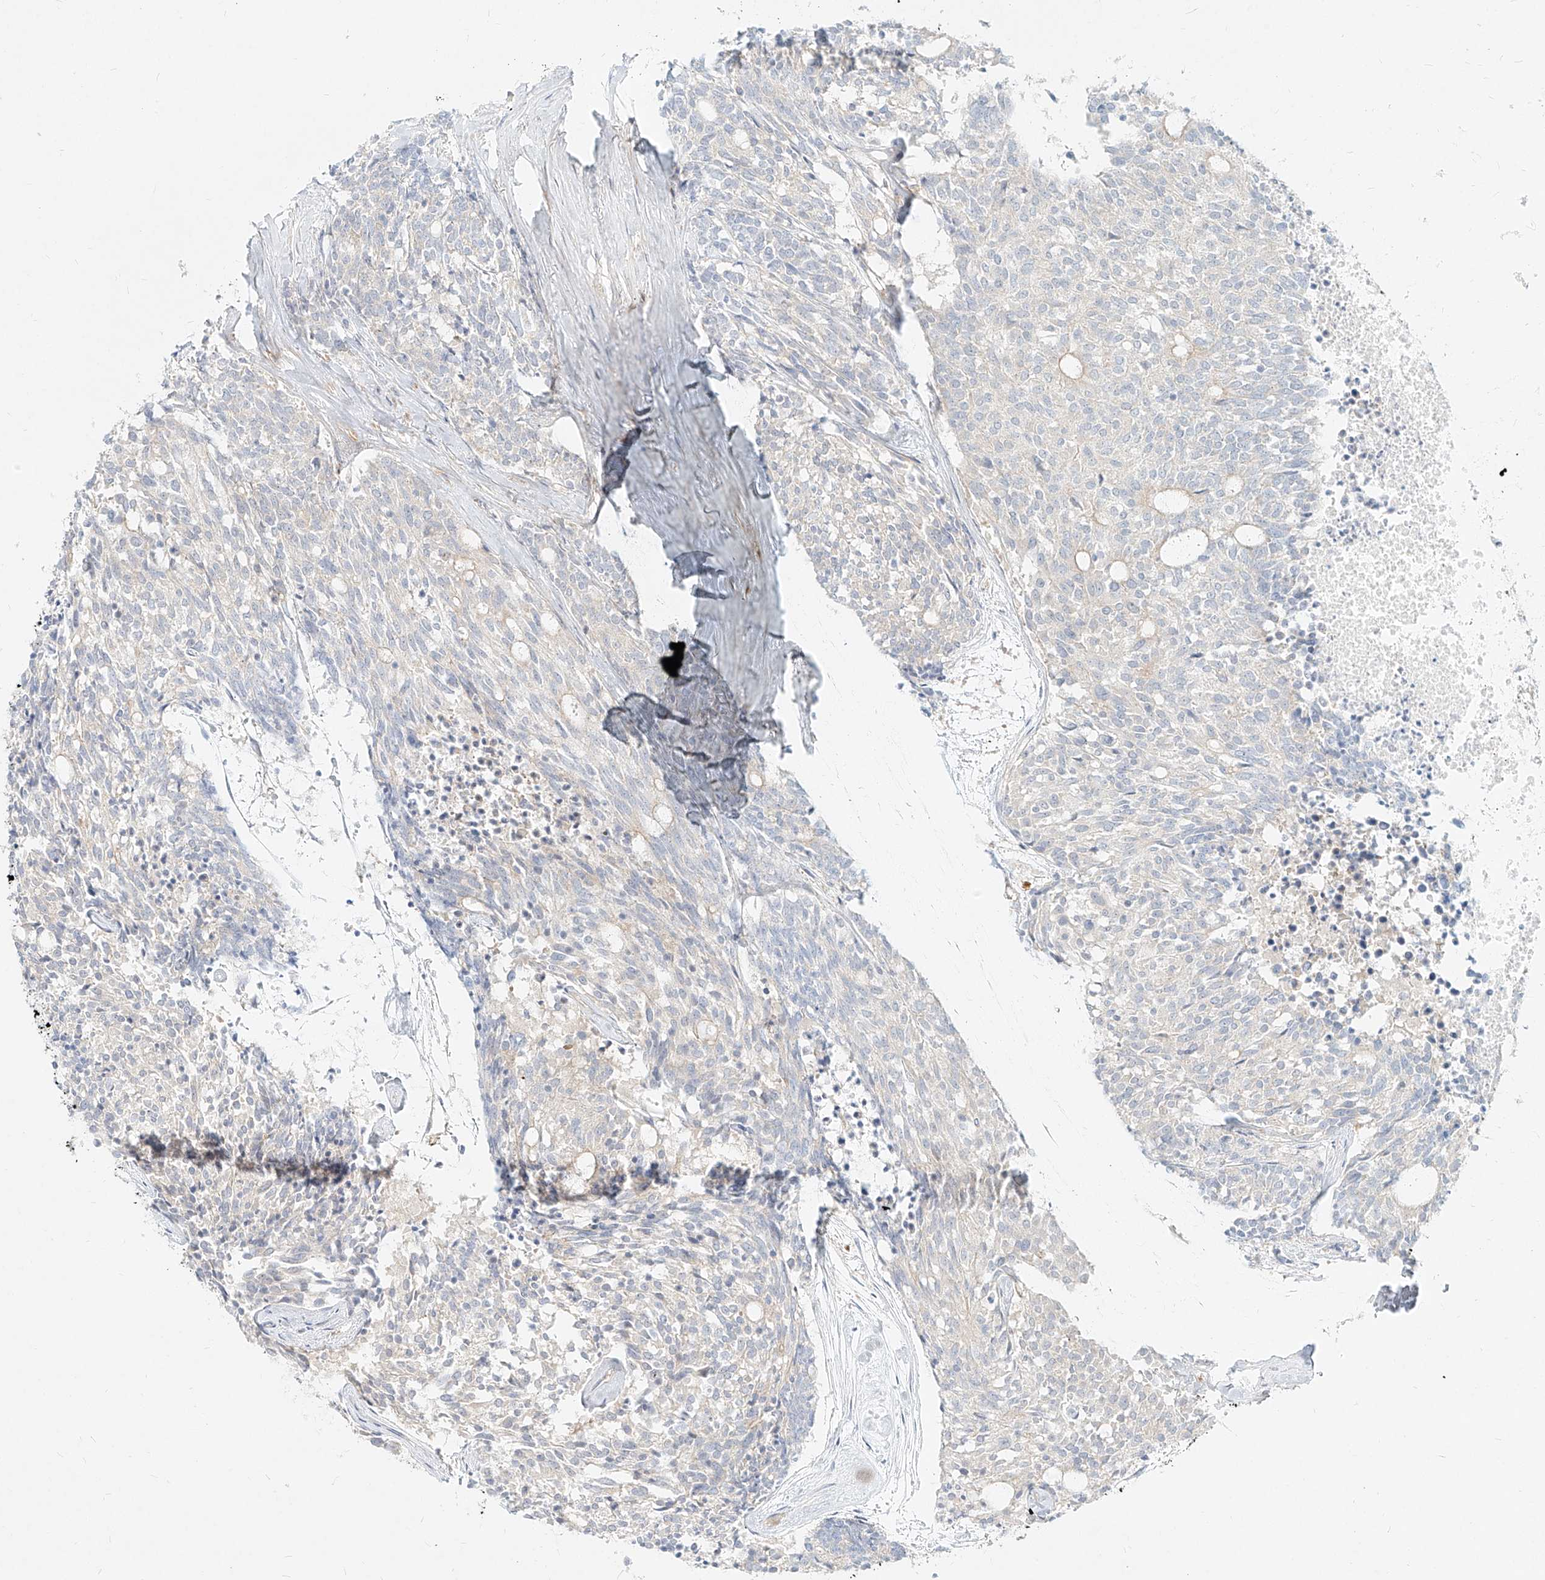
{"staining": {"intensity": "negative", "quantity": "none", "location": "none"}, "tissue": "carcinoid", "cell_type": "Tumor cells", "image_type": "cancer", "snomed": [{"axis": "morphology", "description": "Carcinoid, malignant, NOS"}, {"axis": "topography", "description": "Pancreas"}], "caption": "This is an immunohistochemistry histopathology image of carcinoid (malignant). There is no expression in tumor cells.", "gene": "SLC2A12", "patient": {"sex": "female", "age": 54}}